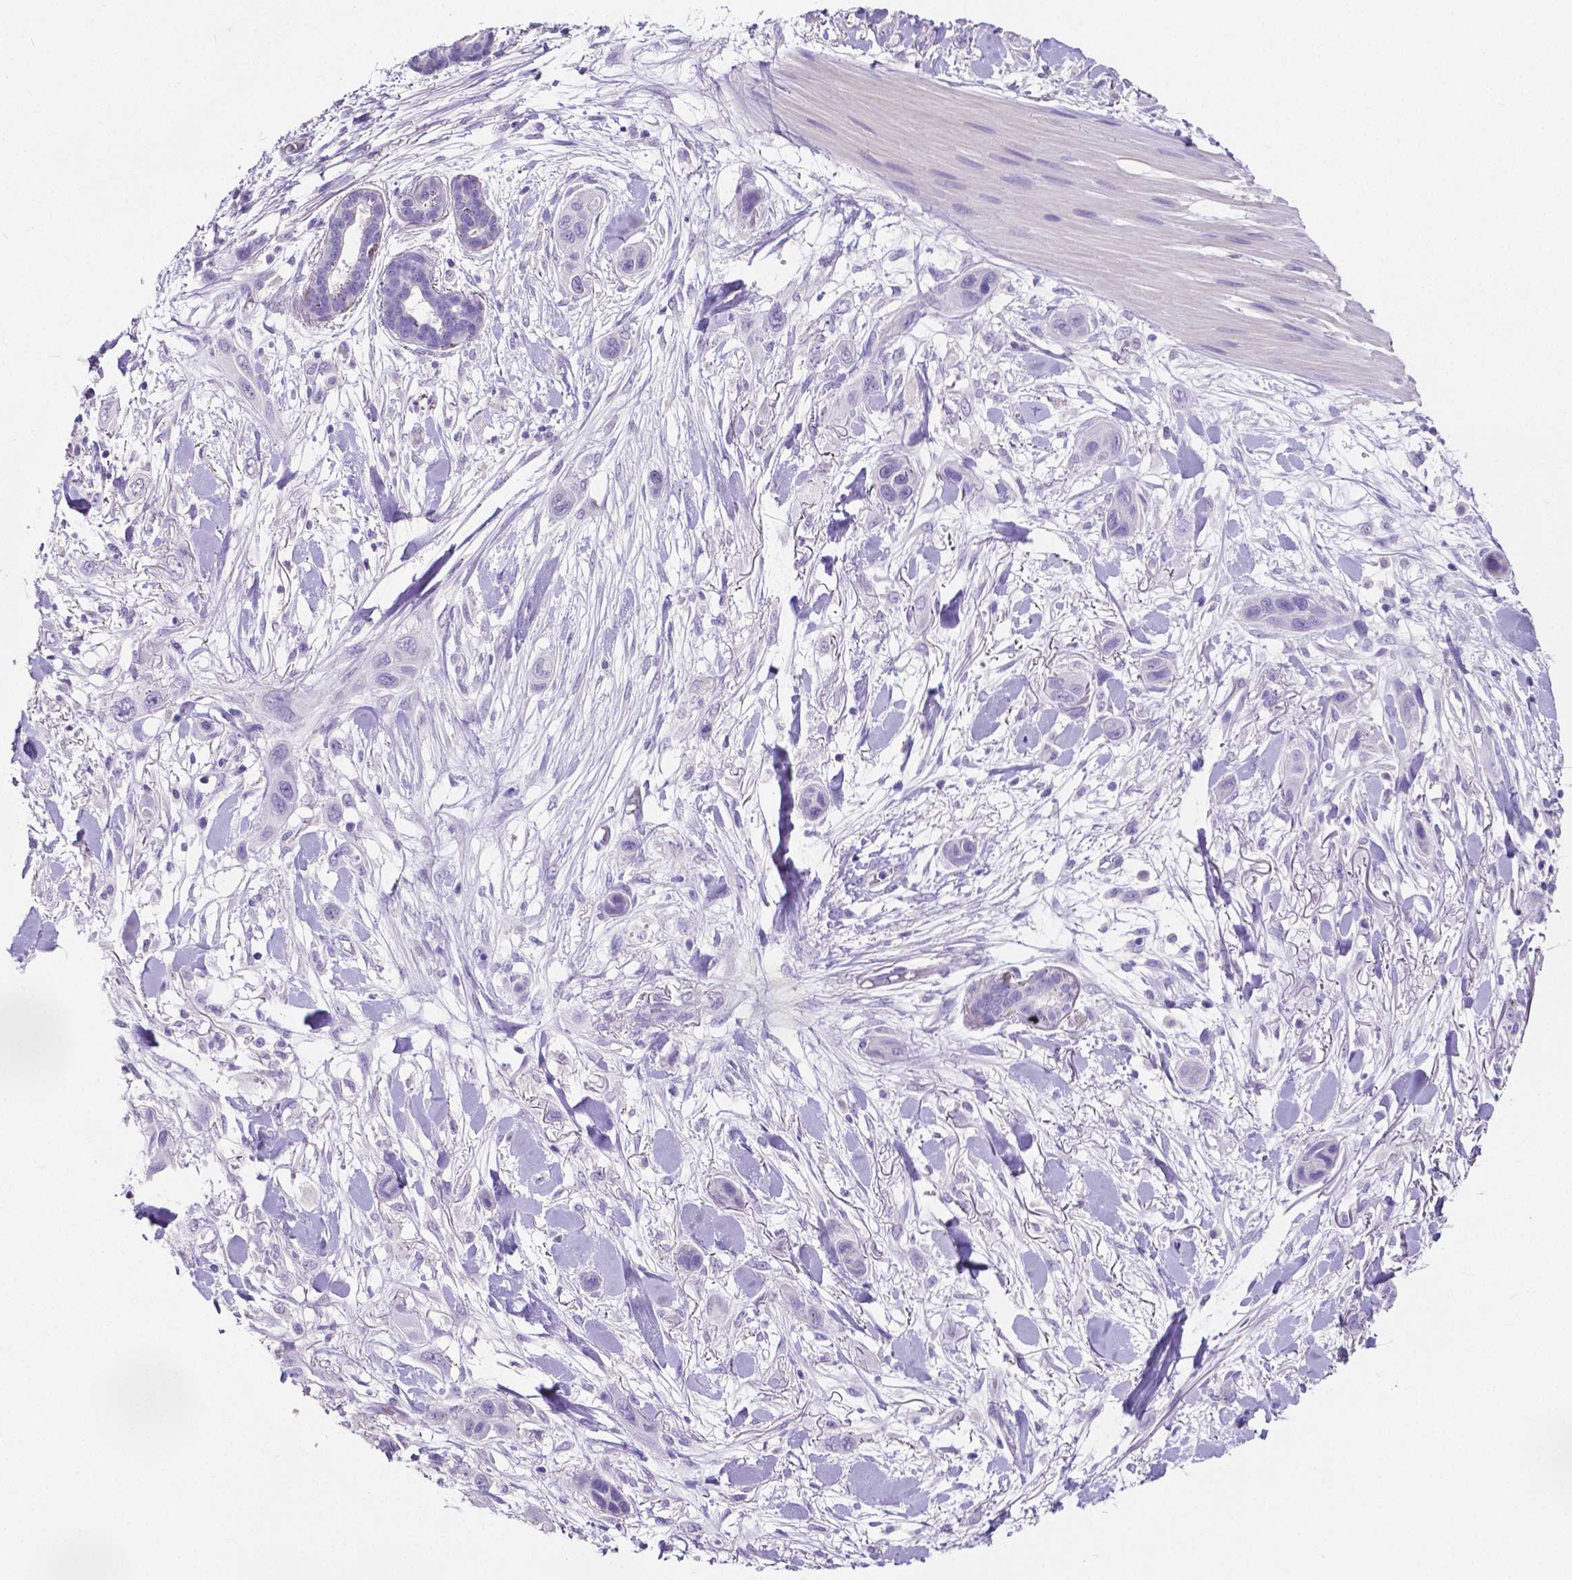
{"staining": {"intensity": "negative", "quantity": "none", "location": "none"}, "tissue": "skin cancer", "cell_type": "Tumor cells", "image_type": "cancer", "snomed": [{"axis": "morphology", "description": "Squamous cell carcinoma, NOS"}, {"axis": "topography", "description": "Skin"}], "caption": "A high-resolution photomicrograph shows IHC staining of skin cancer (squamous cell carcinoma), which reveals no significant positivity in tumor cells.", "gene": "SLC22A2", "patient": {"sex": "male", "age": 79}}